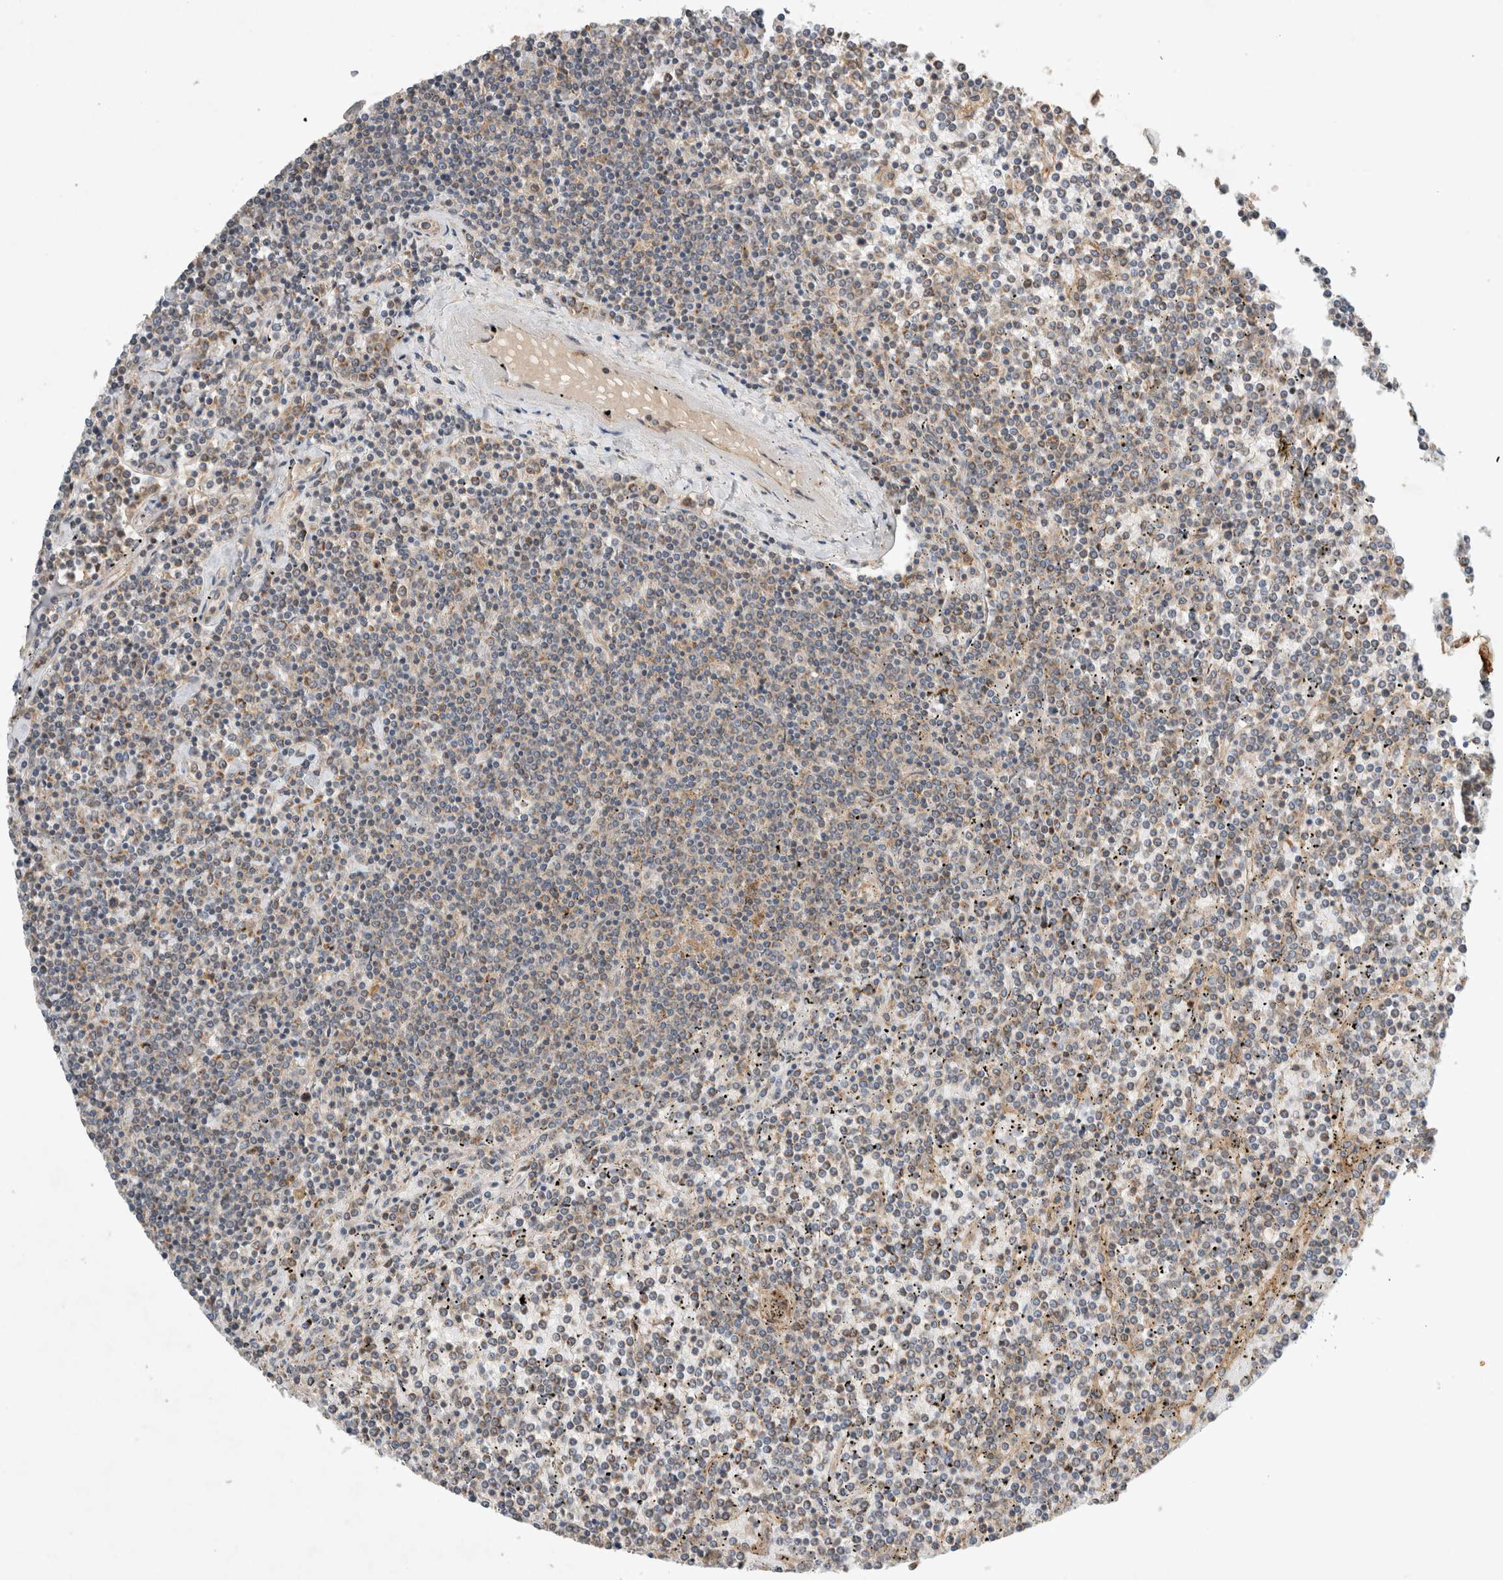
{"staining": {"intensity": "weak", "quantity": "25%-75%", "location": "cytoplasmic/membranous"}, "tissue": "lymphoma", "cell_type": "Tumor cells", "image_type": "cancer", "snomed": [{"axis": "morphology", "description": "Malignant lymphoma, non-Hodgkin's type, Low grade"}, {"axis": "topography", "description": "Spleen"}], "caption": "Immunohistochemical staining of human malignant lymphoma, non-Hodgkin's type (low-grade) demonstrates low levels of weak cytoplasmic/membranous expression in about 25%-75% of tumor cells.", "gene": "ARMC9", "patient": {"sex": "female", "age": 19}}